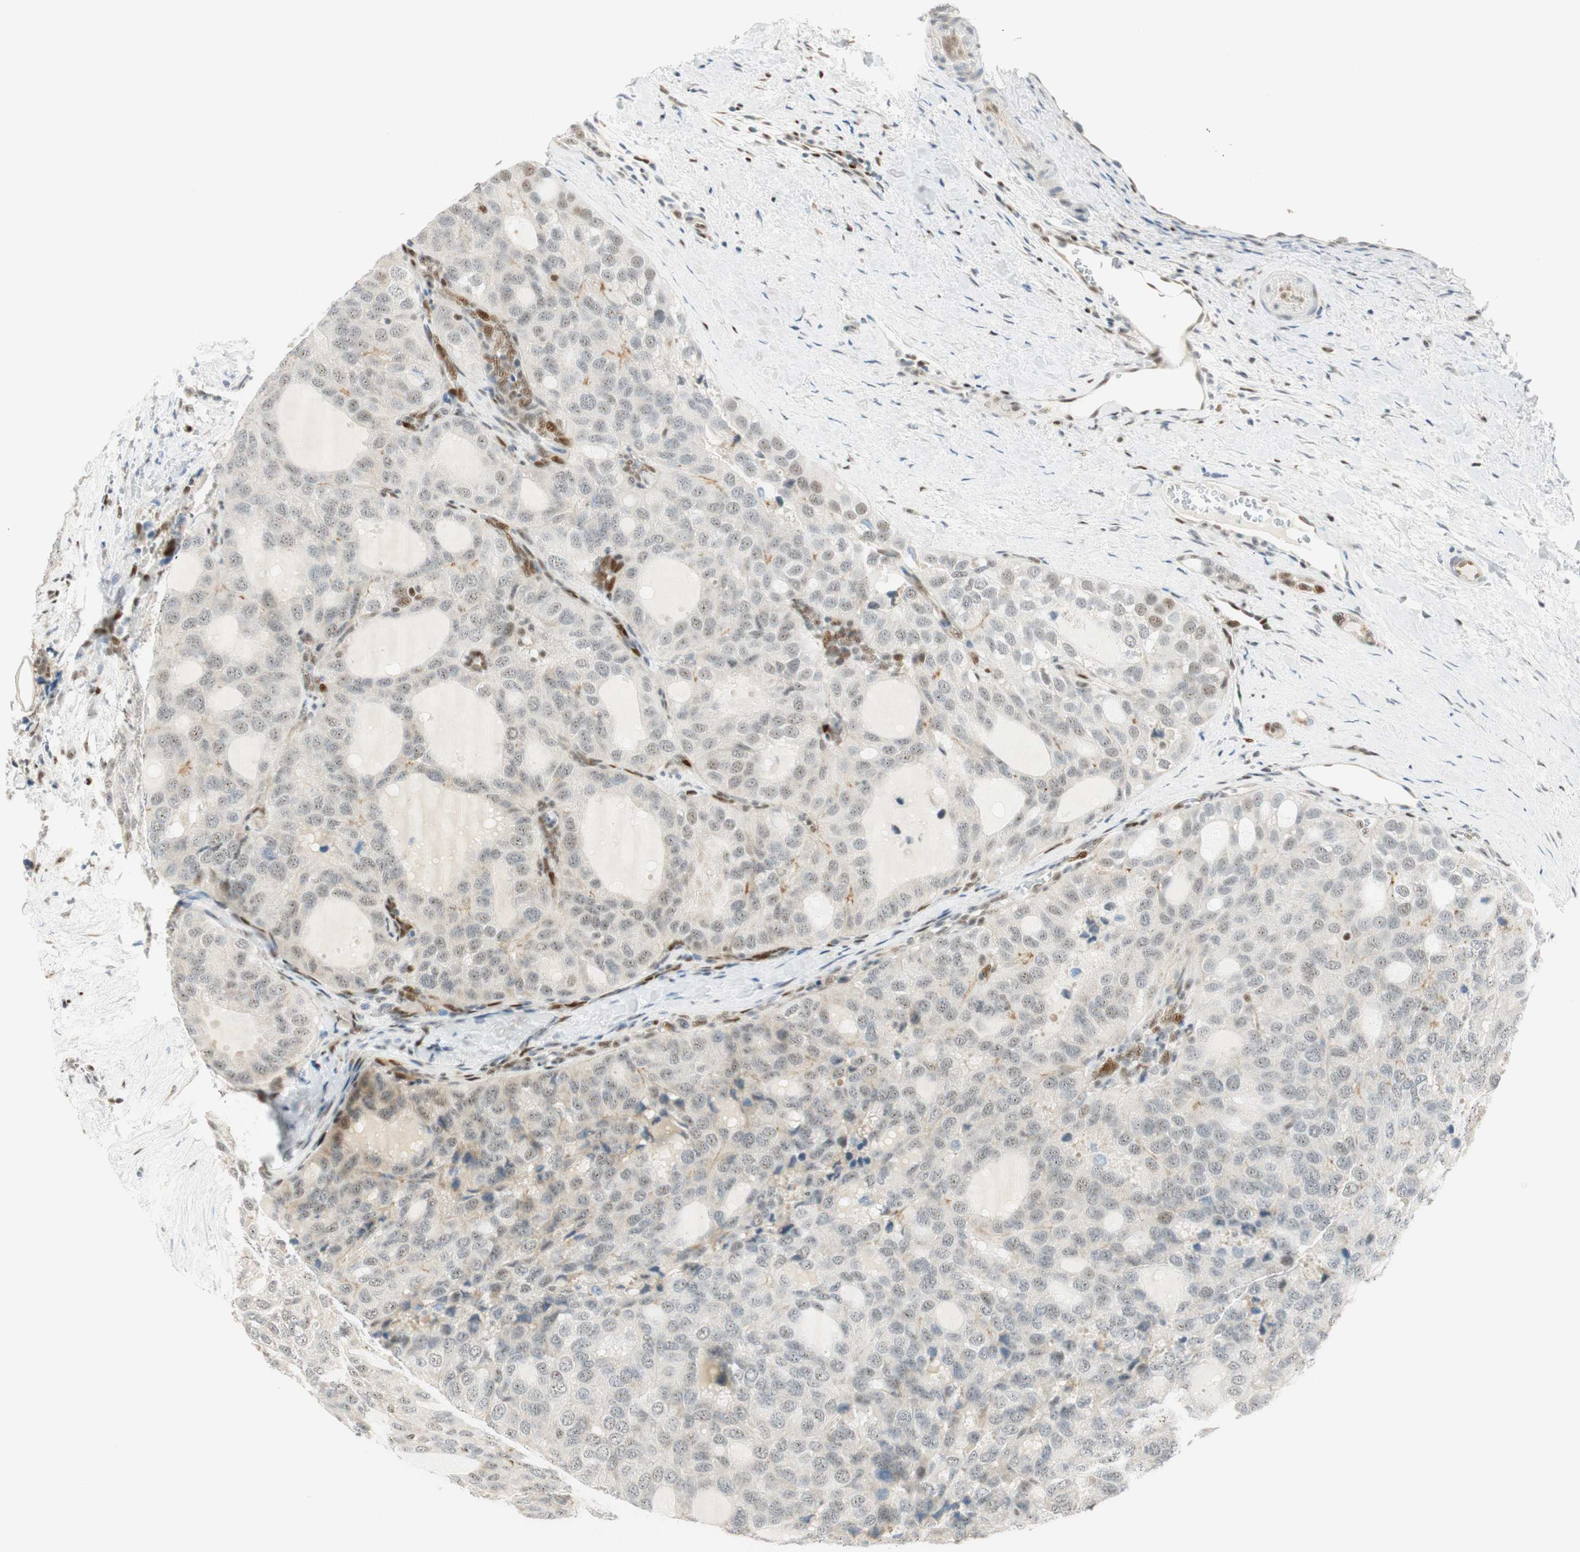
{"staining": {"intensity": "negative", "quantity": "none", "location": "none"}, "tissue": "thyroid cancer", "cell_type": "Tumor cells", "image_type": "cancer", "snomed": [{"axis": "morphology", "description": "Follicular adenoma carcinoma, NOS"}, {"axis": "topography", "description": "Thyroid gland"}], "caption": "This histopathology image is of thyroid follicular adenoma carcinoma stained with immunohistochemistry (IHC) to label a protein in brown with the nuclei are counter-stained blue. There is no positivity in tumor cells. (Immunohistochemistry, brightfield microscopy, high magnification).", "gene": "MSX2", "patient": {"sex": "male", "age": 75}}